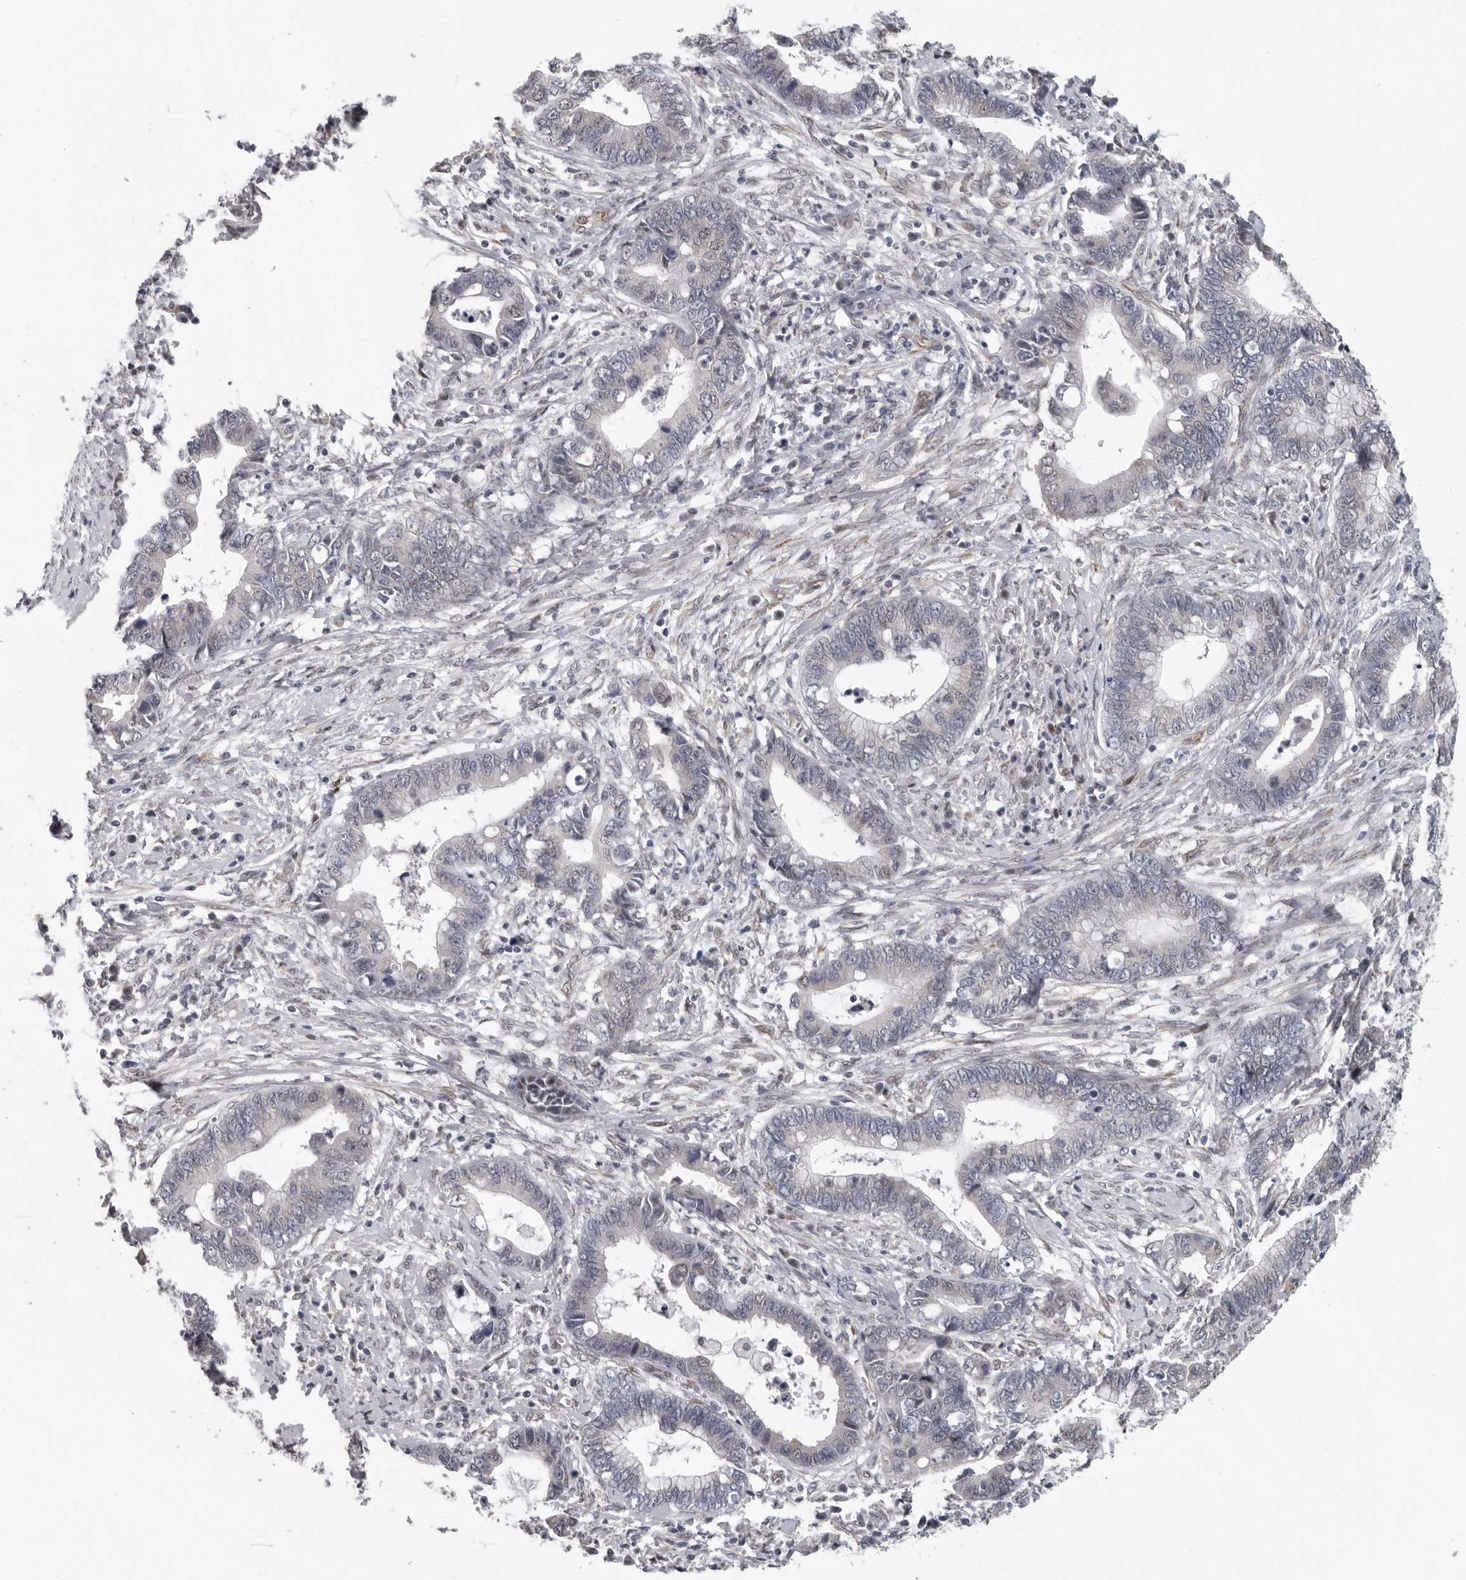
{"staining": {"intensity": "negative", "quantity": "none", "location": "none"}, "tissue": "cervical cancer", "cell_type": "Tumor cells", "image_type": "cancer", "snomed": [{"axis": "morphology", "description": "Adenocarcinoma, NOS"}, {"axis": "topography", "description": "Cervix"}], "caption": "Human cervical adenocarcinoma stained for a protein using immunohistochemistry (IHC) demonstrates no staining in tumor cells.", "gene": "RALGPS2", "patient": {"sex": "female", "age": 44}}